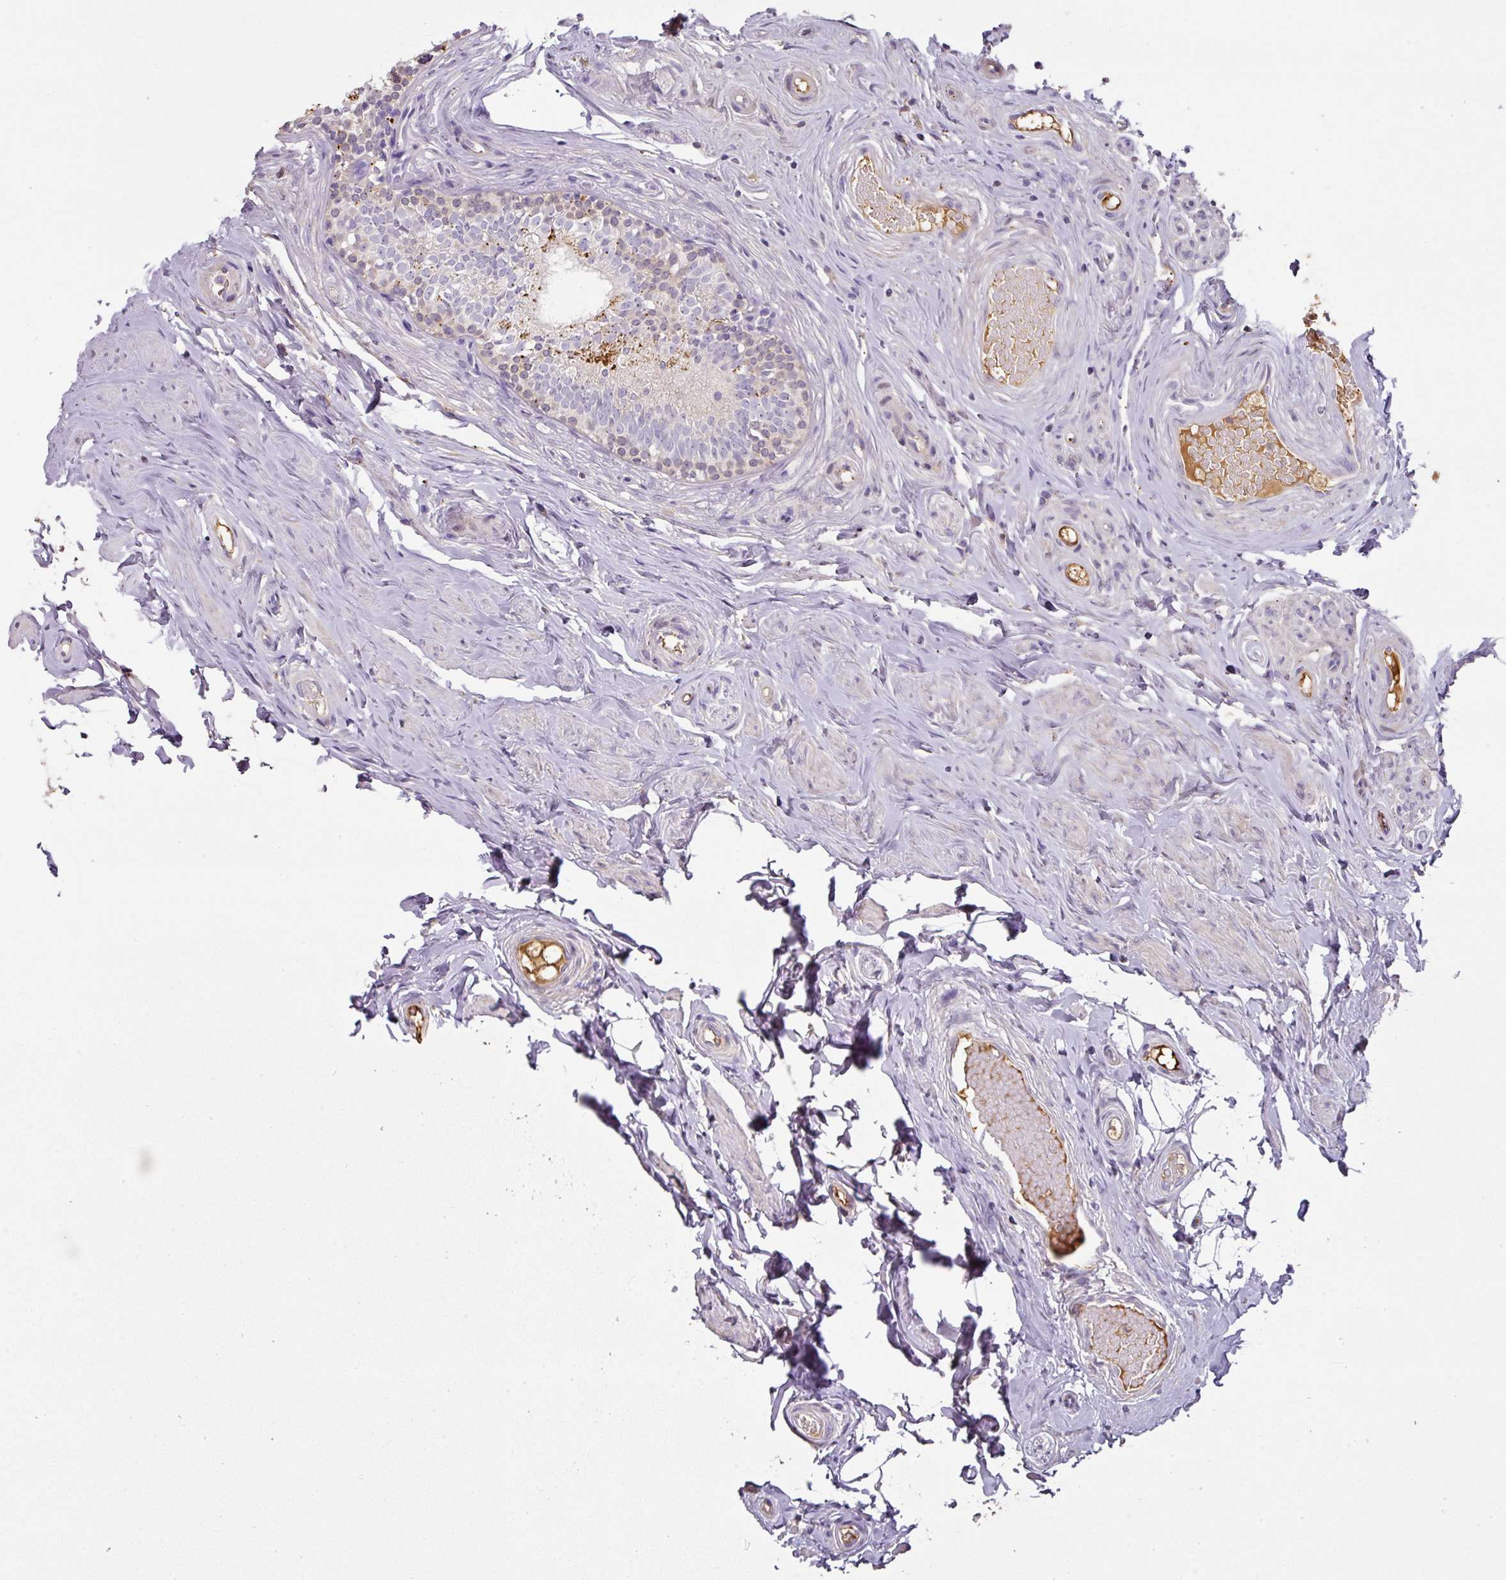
{"staining": {"intensity": "weak", "quantity": "<25%", "location": "cytoplasmic/membranous"}, "tissue": "epididymis", "cell_type": "Glandular cells", "image_type": "normal", "snomed": [{"axis": "morphology", "description": "Normal tissue, NOS"}, {"axis": "morphology", "description": "Seminoma, NOS"}, {"axis": "topography", "description": "Testis"}, {"axis": "topography", "description": "Epididymis"}], "caption": "DAB immunohistochemical staining of normal epididymis reveals no significant positivity in glandular cells.", "gene": "CCZ1B", "patient": {"sex": "male", "age": 45}}